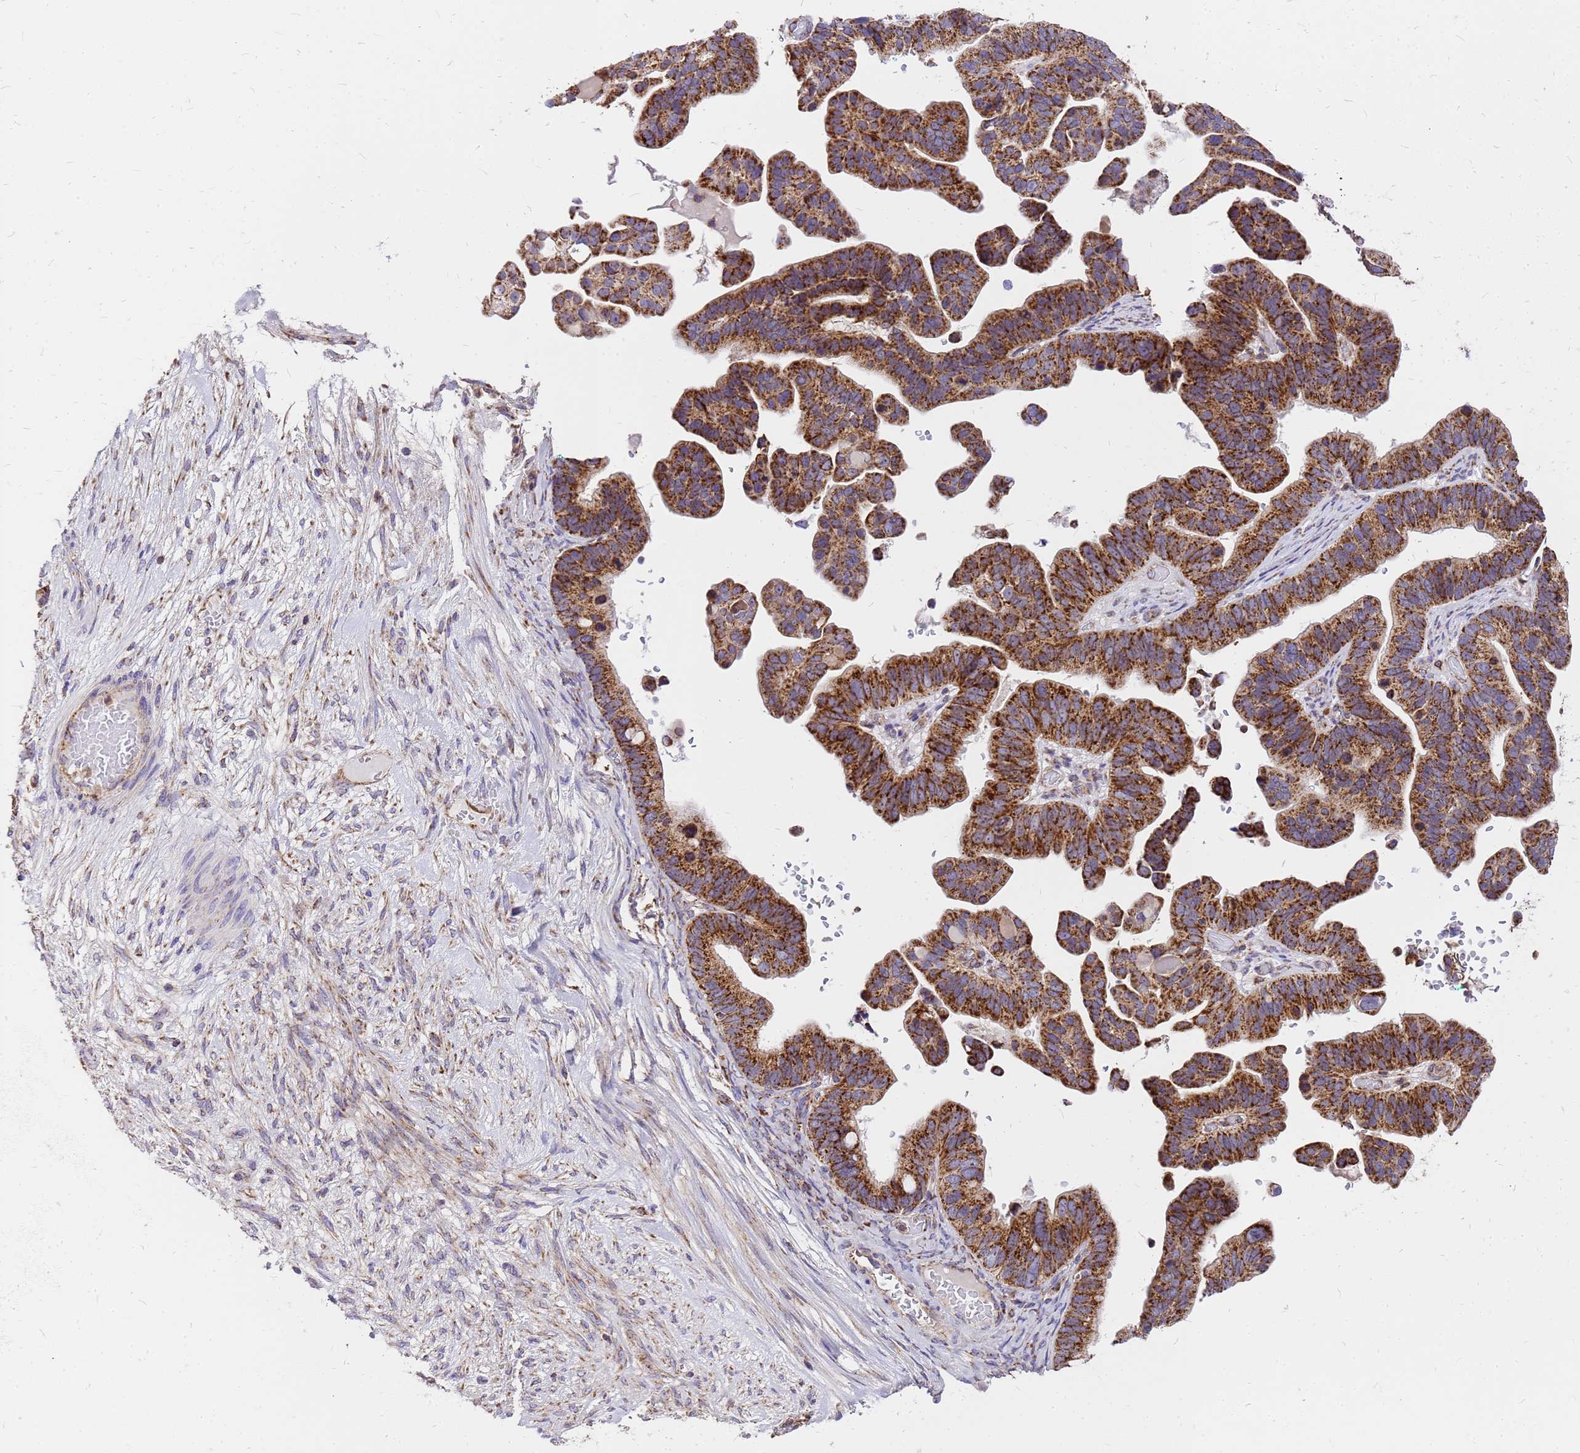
{"staining": {"intensity": "strong", "quantity": ">75%", "location": "cytoplasmic/membranous"}, "tissue": "ovarian cancer", "cell_type": "Tumor cells", "image_type": "cancer", "snomed": [{"axis": "morphology", "description": "Cystadenocarcinoma, serous, NOS"}, {"axis": "topography", "description": "Ovary"}], "caption": "The immunohistochemical stain labels strong cytoplasmic/membranous positivity in tumor cells of ovarian cancer (serous cystadenocarcinoma) tissue.", "gene": "MRPS26", "patient": {"sex": "female", "age": 56}}